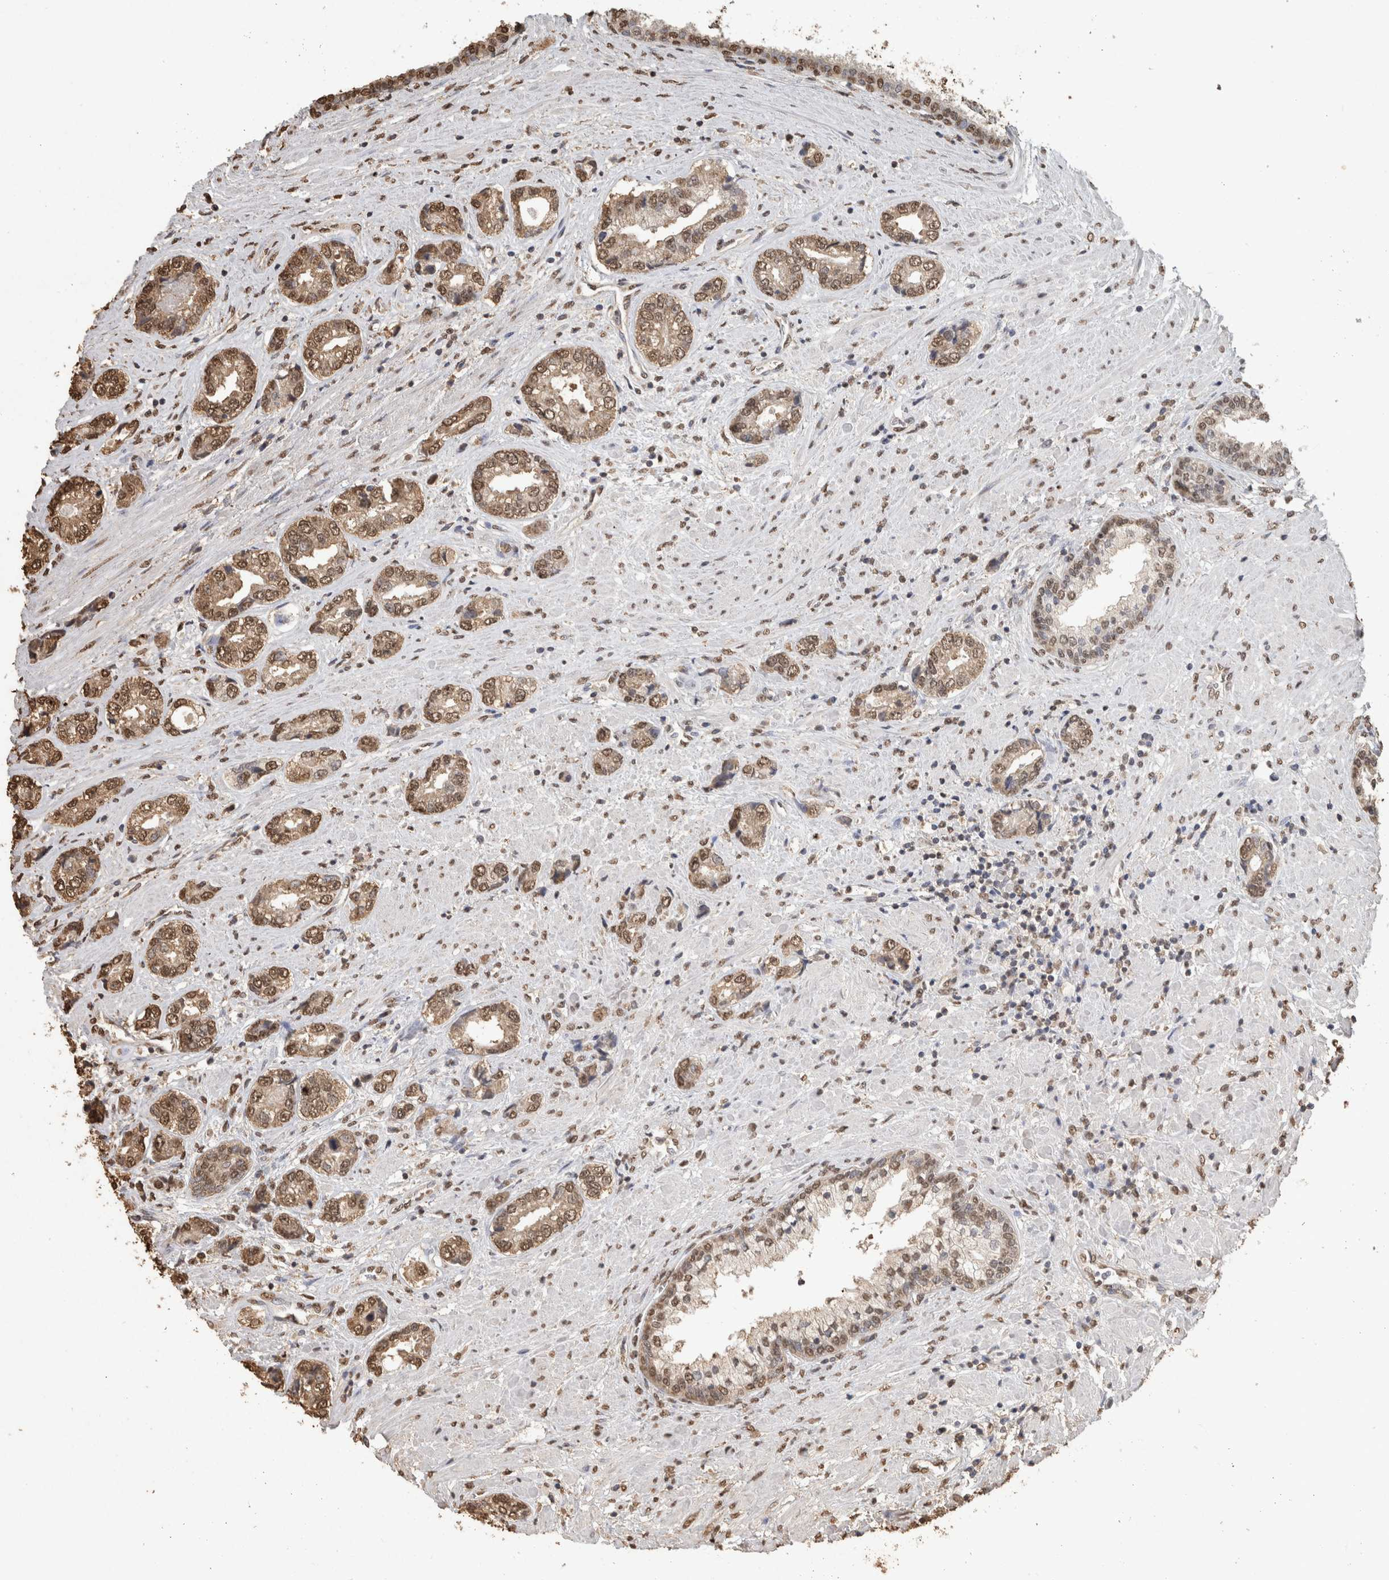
{"staining": {"intensity": "moderate", "quantity": ">75%", "location": "nuclear"}, "tissue": "prostate cancer", "cell_type": "Tumor cells", "image_type": "cancer", "snomed": [{"axis": "morphology", "description": "Adenocarcinoma, High grade"}, {"axis": "topography", "description": "Prostate"}], "caption": "High-grade adenocarcinoma (prostate) was stained to show a protein in brown. There is medium levels of moderate nuclear positivity in about >75% of tumor cells. The staining is performed using DAB brown chromogen to label protein expression. The nuclei are counter-stained blue using hematoxylin.", "gene": "HAND2", "patient": {"sex": "male", "age": 61}}